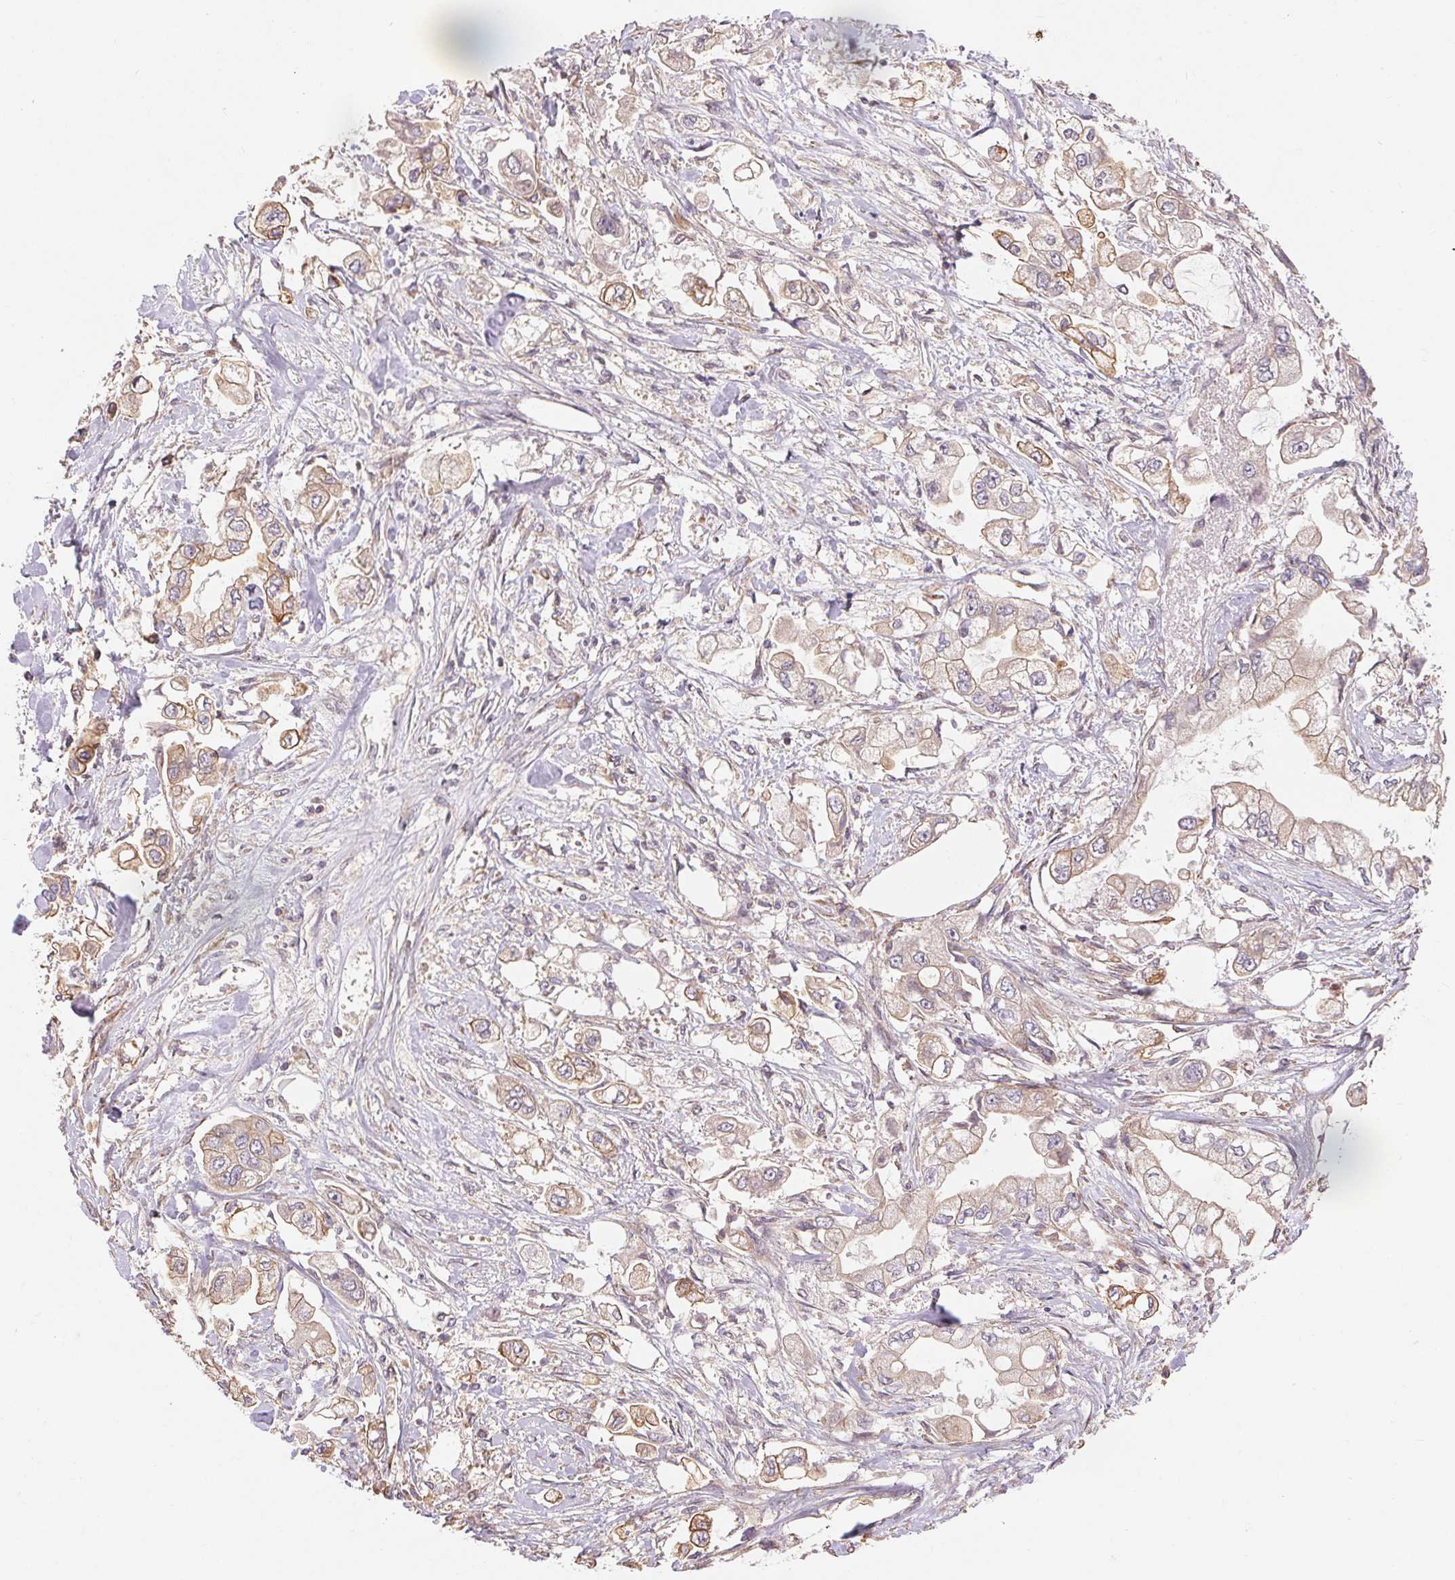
{"staining": {"intensity": "moderate", "quantity": "25%-75%", "location": "cytoplasmic/membranous"}, "tissue": "stomach cancer", "cell_type": "Tumor cells", "image_type": "cancer", "snomed": [{"axis": "morphology", "description": "Adenocarcinoma, NOS"}, {"axis": "topography", "description": "Stomach"}], "caption": "Protein staining demonstrates moderate cytoplasmic/membranous positivity in about 25%-75% of tumor cells in adenocarcinoma (stomach).", "gene": "MAPKAPK2", "patient": {"sex": "male", "age": 62}}